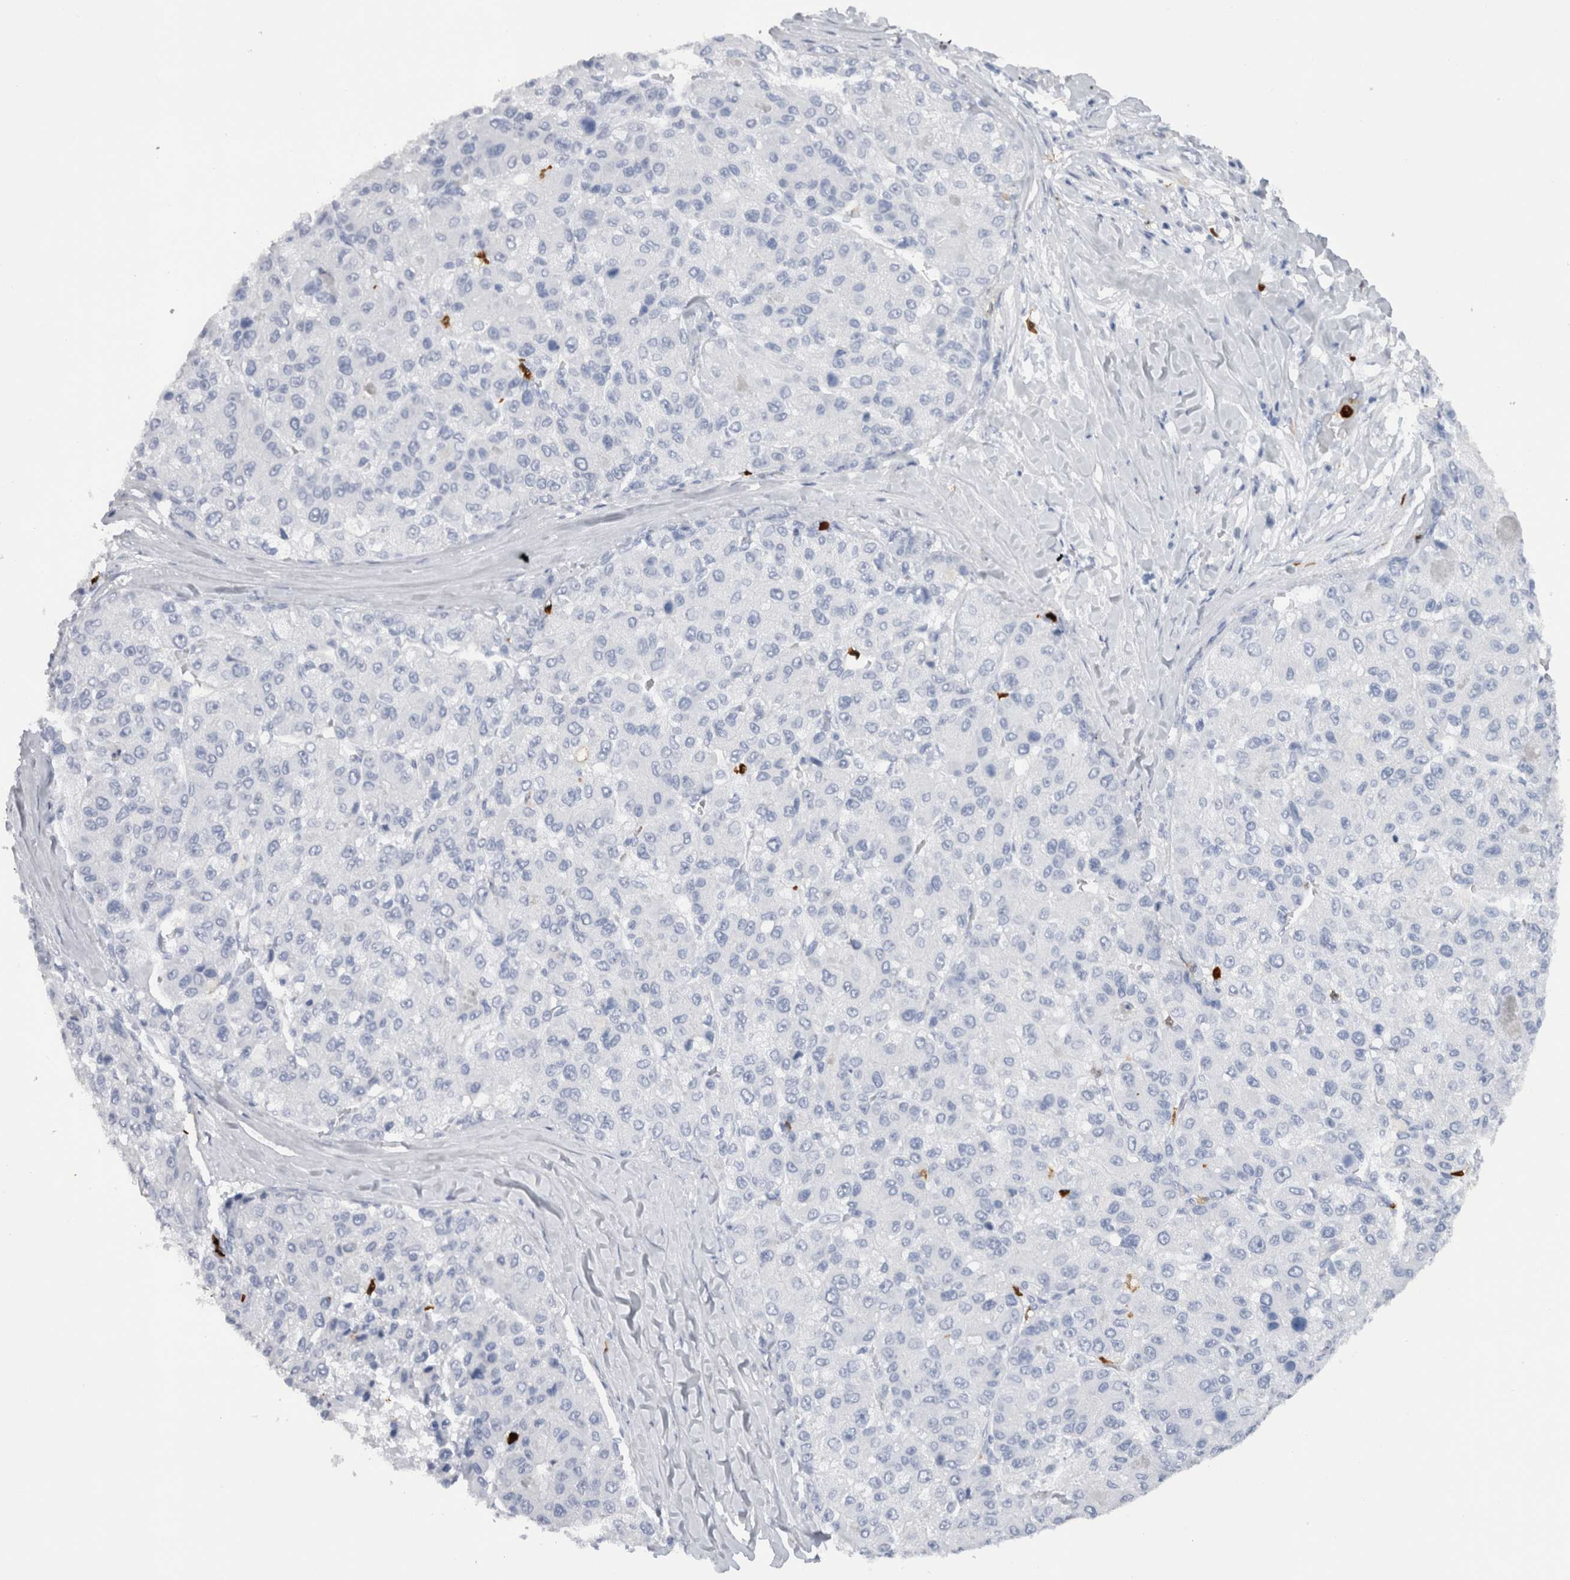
{"staining": {"intensity": "negative", "quantity": "none", "location": "none"}, "tissue": "liver cancer", "cell_type": "Tumor cells", "image_type": "cancer", "snomed": [{"axis": "morphology", "description": "Carcinoma, Hepatocellular, NOS"}, {"axis": "topography", "description": "Liver"}], "caption": "Tumor cells show no significant positivity in liver hepatocellular carcinoma.", "gene": "S100A8", "patient": {"sex": "male", "age": 80}}